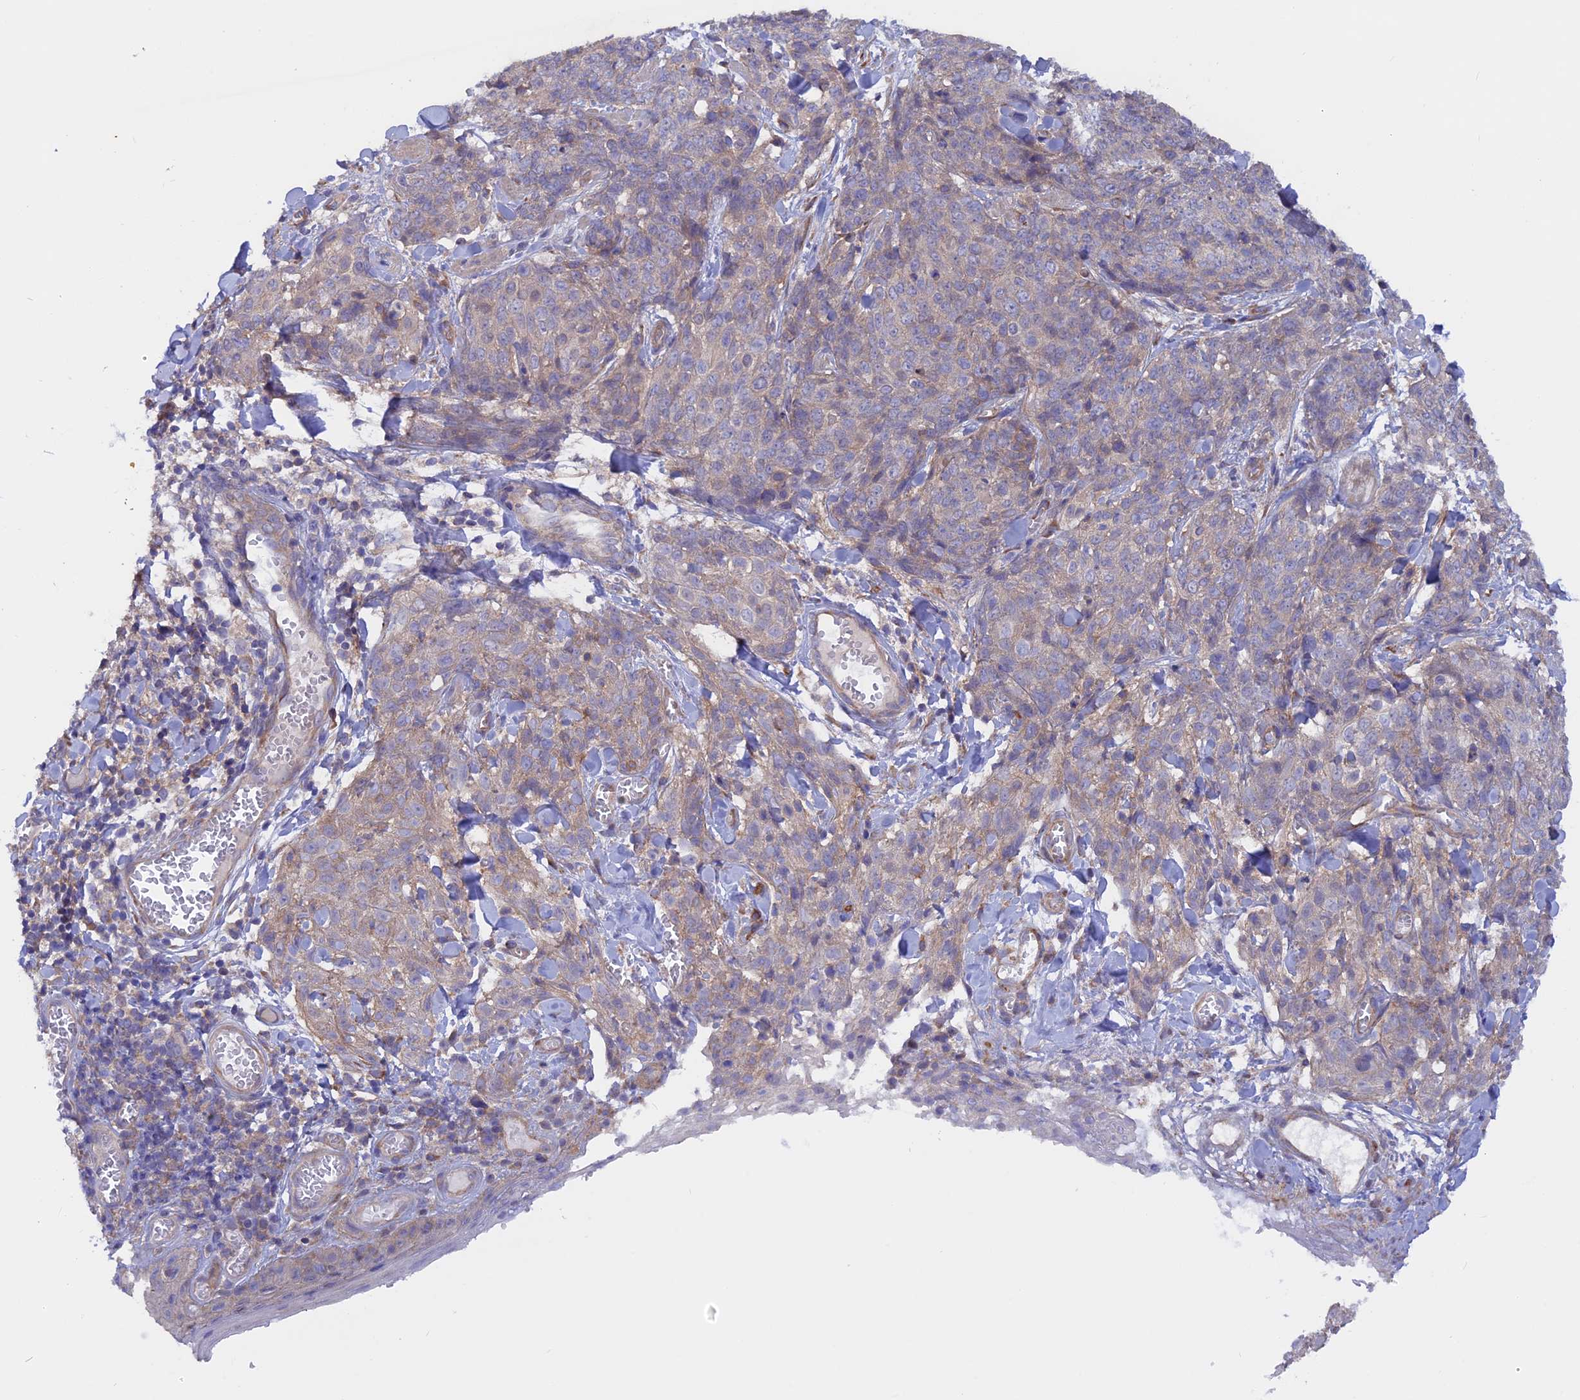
{"staining": {"intensity": "weak", "quantity": "25%-75%", "location": "cytoplasmic/membranous"}, "tissue": "skin cancer", "cell_type": "Tumor cells", "image_type": "cancer", "snomed": [{"axis": "morphology", "description": "Squamous cell carcinoma, NOS"}, {"axis": "topography", "description": "Skin"}, {"axis": "topography", "description": "Vulva"}], "caption": "Human skin cancer (squamous cell carcinoma) stained with a brown dye reveals weak cytoplasmic/membranous positive staining in approximately 25%-75% of tumor cells.", "gene": "HYCC1", "patient": {"sex": "female", "age": 85}}